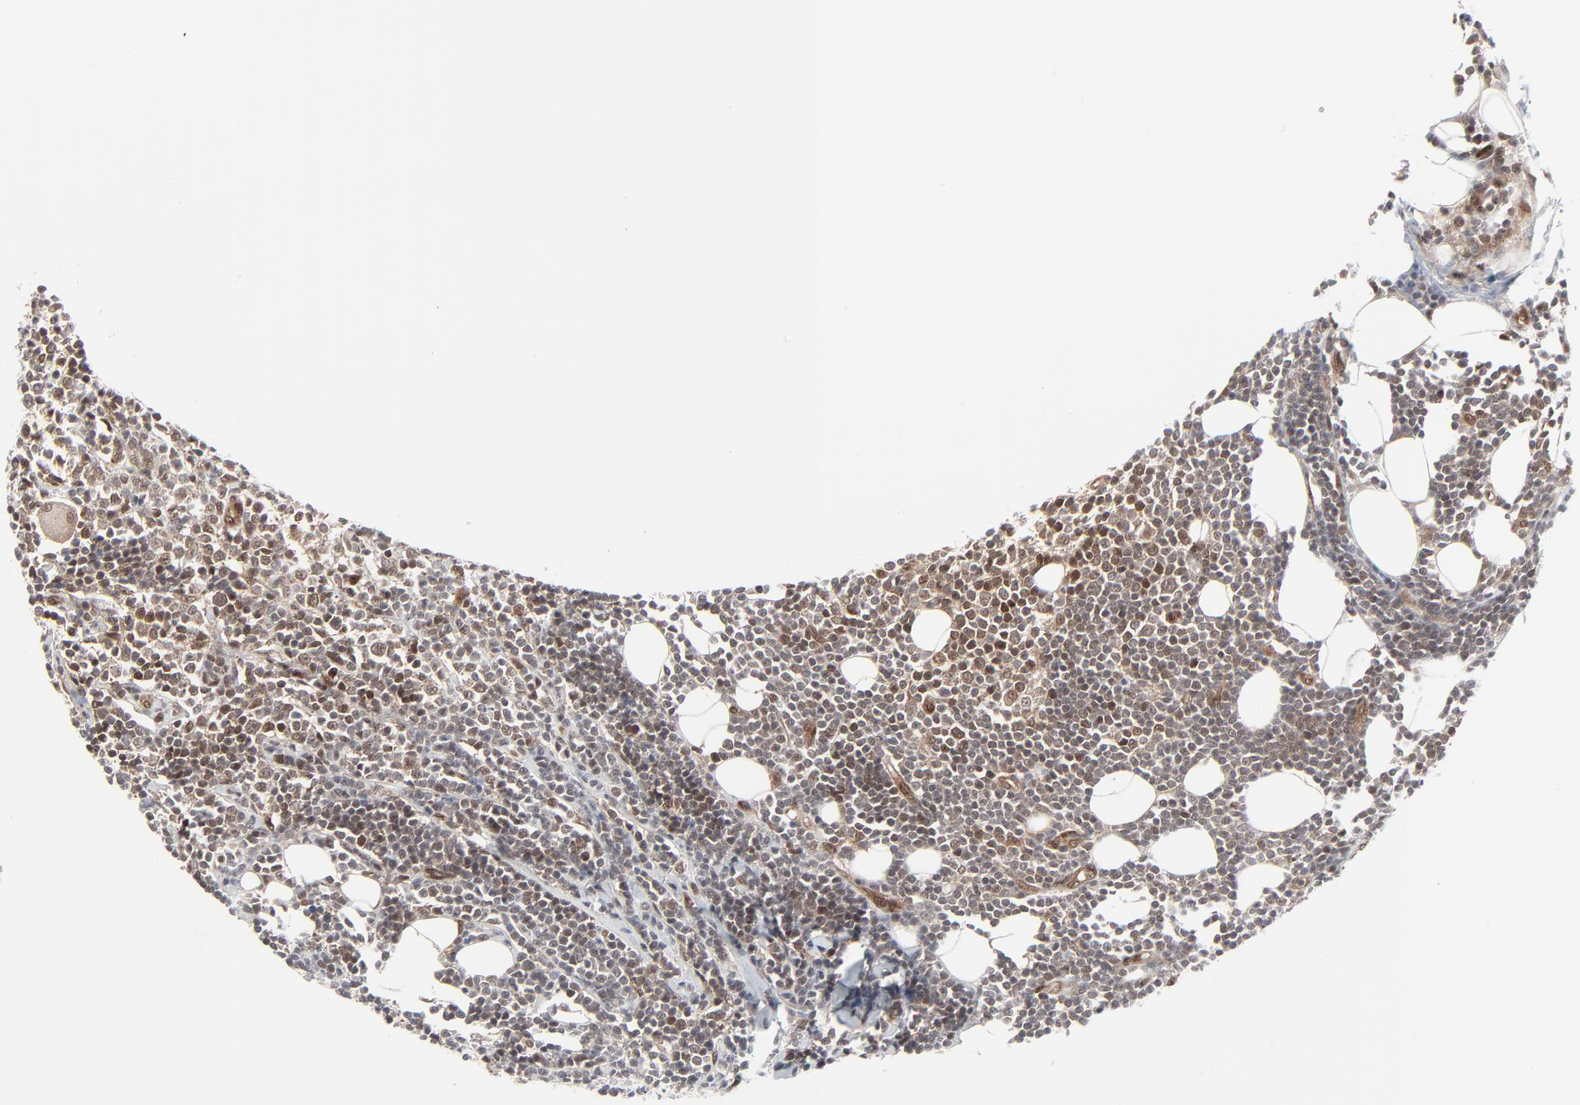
{"staining": {"intensity": "weak", "quantity": "25%-75%", "location": "cytoplasmic/membranous,nuclear"}, "tissue": "lymphoma", "cell_type": "Tumor cells", "image_type": "cancer", "snomed": [{"axis": "morphology", "description": "Malignant lymphoma, non-Hodgkin's type, Low grade"}, {"axis": "topography", "description": "Soft tissue"}], "caption": "The image shows a brown stain indicating the presence of a protein in the cytoplasmic/membranous and nuclear of tumor cells in low-grade malignant lymphoma, non-Hodgkin's type.", "gene": "AKT1", "patient": {"sex": "male", "age": 92}}